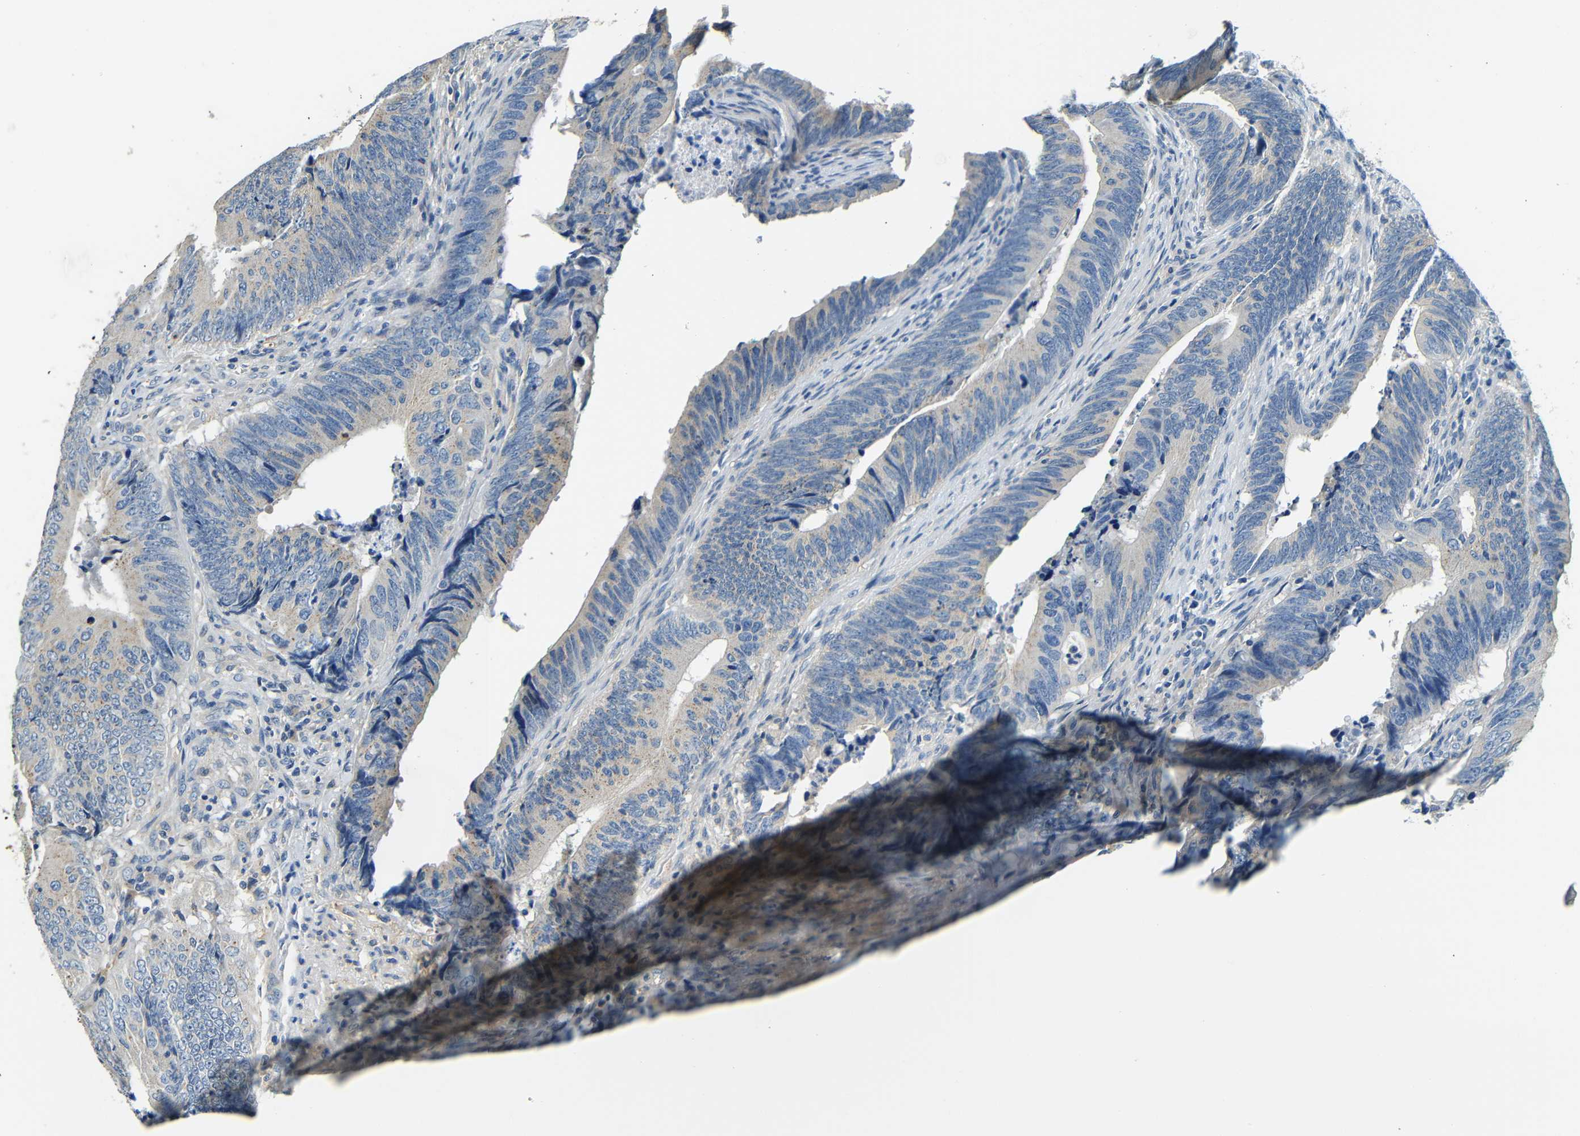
{"staining": {"intensity": "negative", "quantity": "none", "location": "none"}, "tissue": "colorectal cancer", "cell_type": "Tumor cells", "image_type": "cancer", "snomed": [{"axis": "morphology", "description": "Normal tissue, NOS"}, {"axis": "morphology", "description": "Adenocarcinoma, NOS"}, {"axis": "topography", "description": "Colon"}], "caption": "DAB immunohistochemical staining of human colorectal adenocarcinoma displays no significant expression in tumor cells.", "gene": "FMO5", "patient": {"sex": "male", "age": 56}}